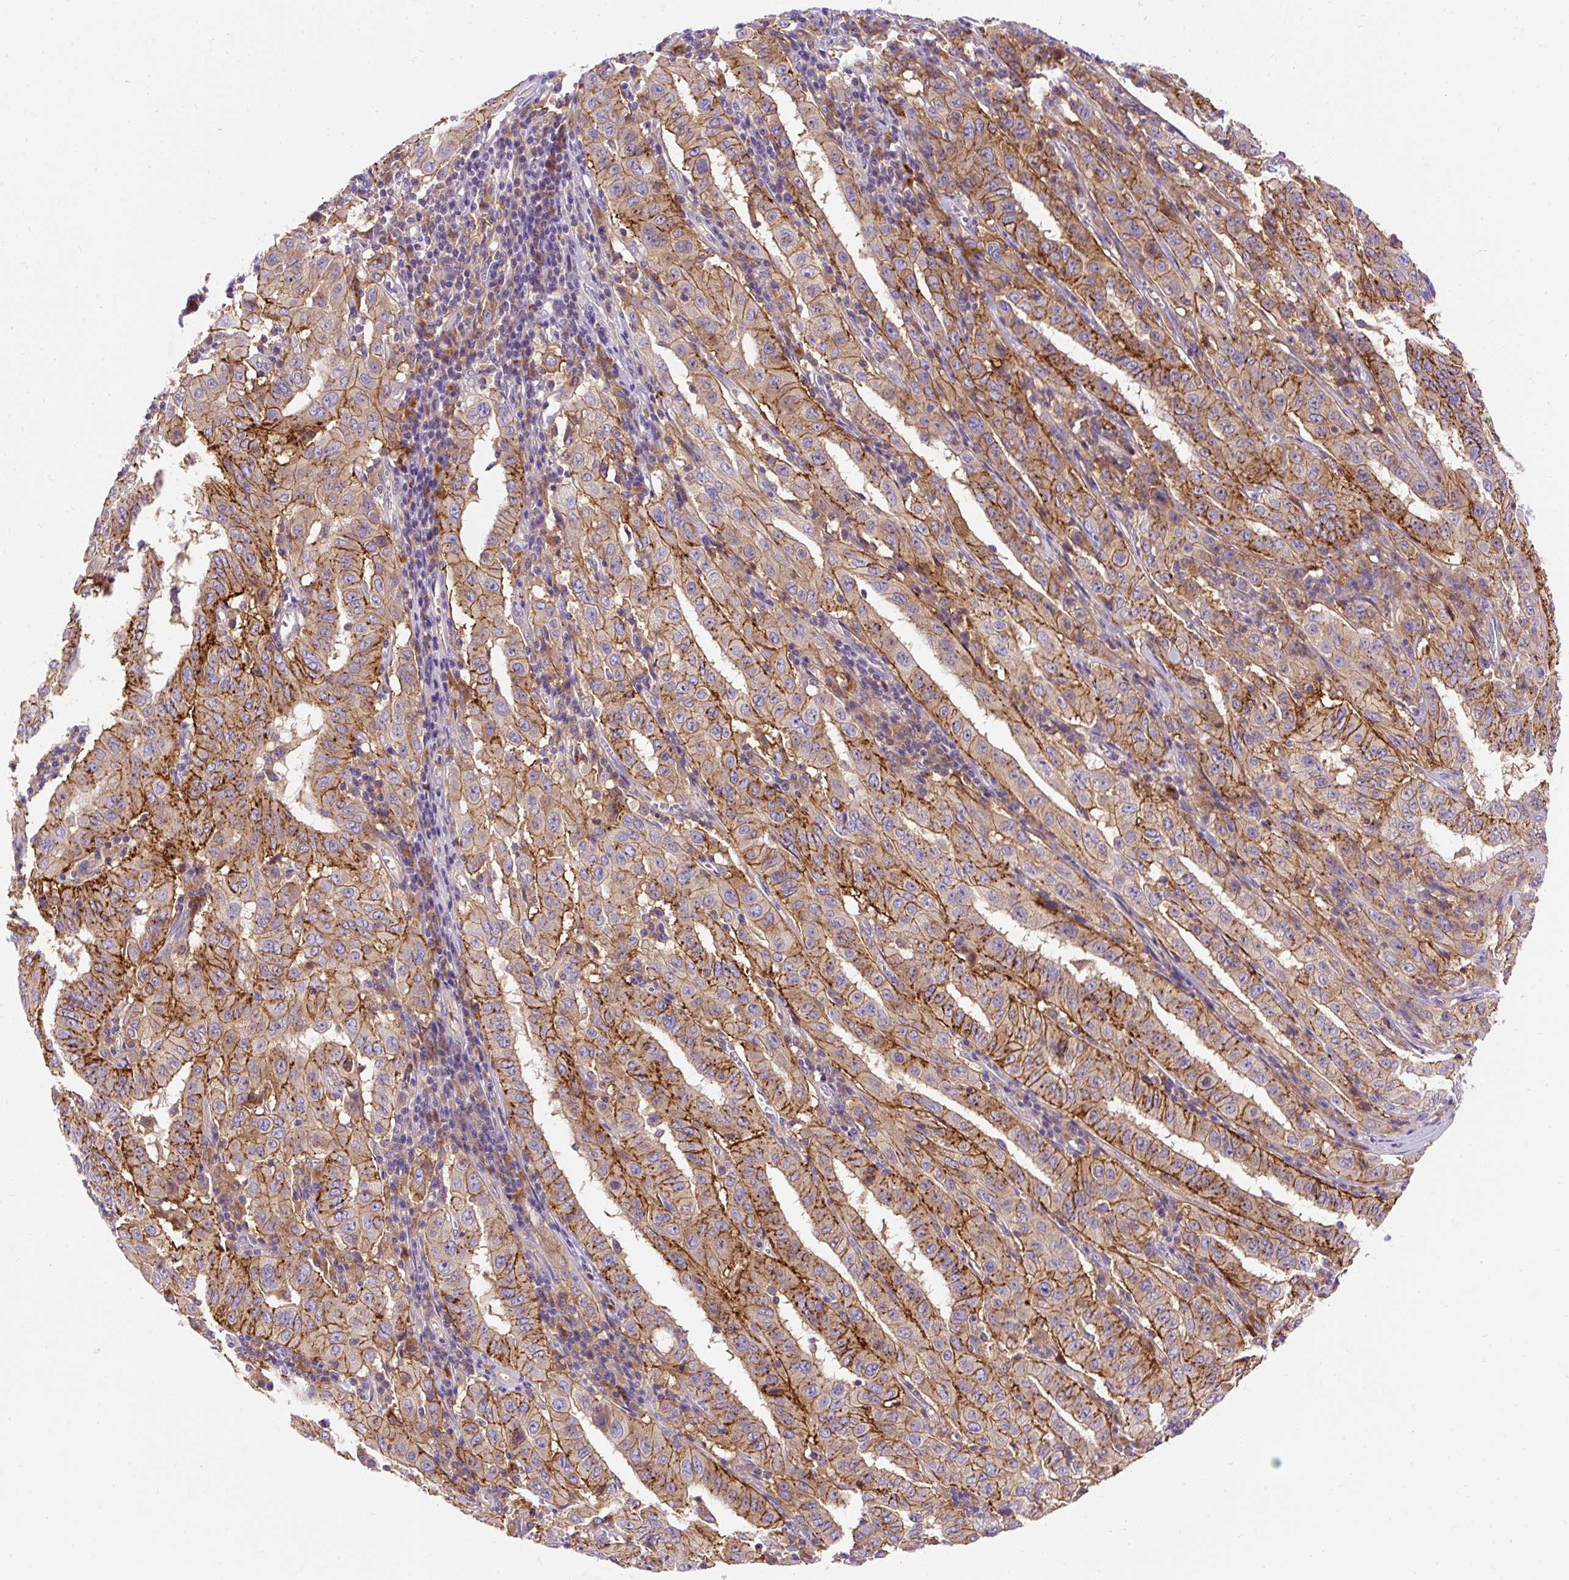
{"staining": {"intensity": "strong", "quantity": ">75%", "location": "cytoplasmic/membranous"}, "tissue": "pancreatic cancer", "cell_type": "Tumor cells", "image_type": "cancer", "snomed": [{"axis": "morphology", "description": "Adenocarcinoma, NOS"}, {"axis": "topography", "description": "Pancreas"}], "caption": "Approximately >75% of tumor cells in human adenocarcinoma (pancreatic) exhibit strong cytoplasmic/membranous protein expression as visualized by brown immunohistochemical staining.", "gene": "OR4K15", "patient": {"sex": "male", "age": 63}}